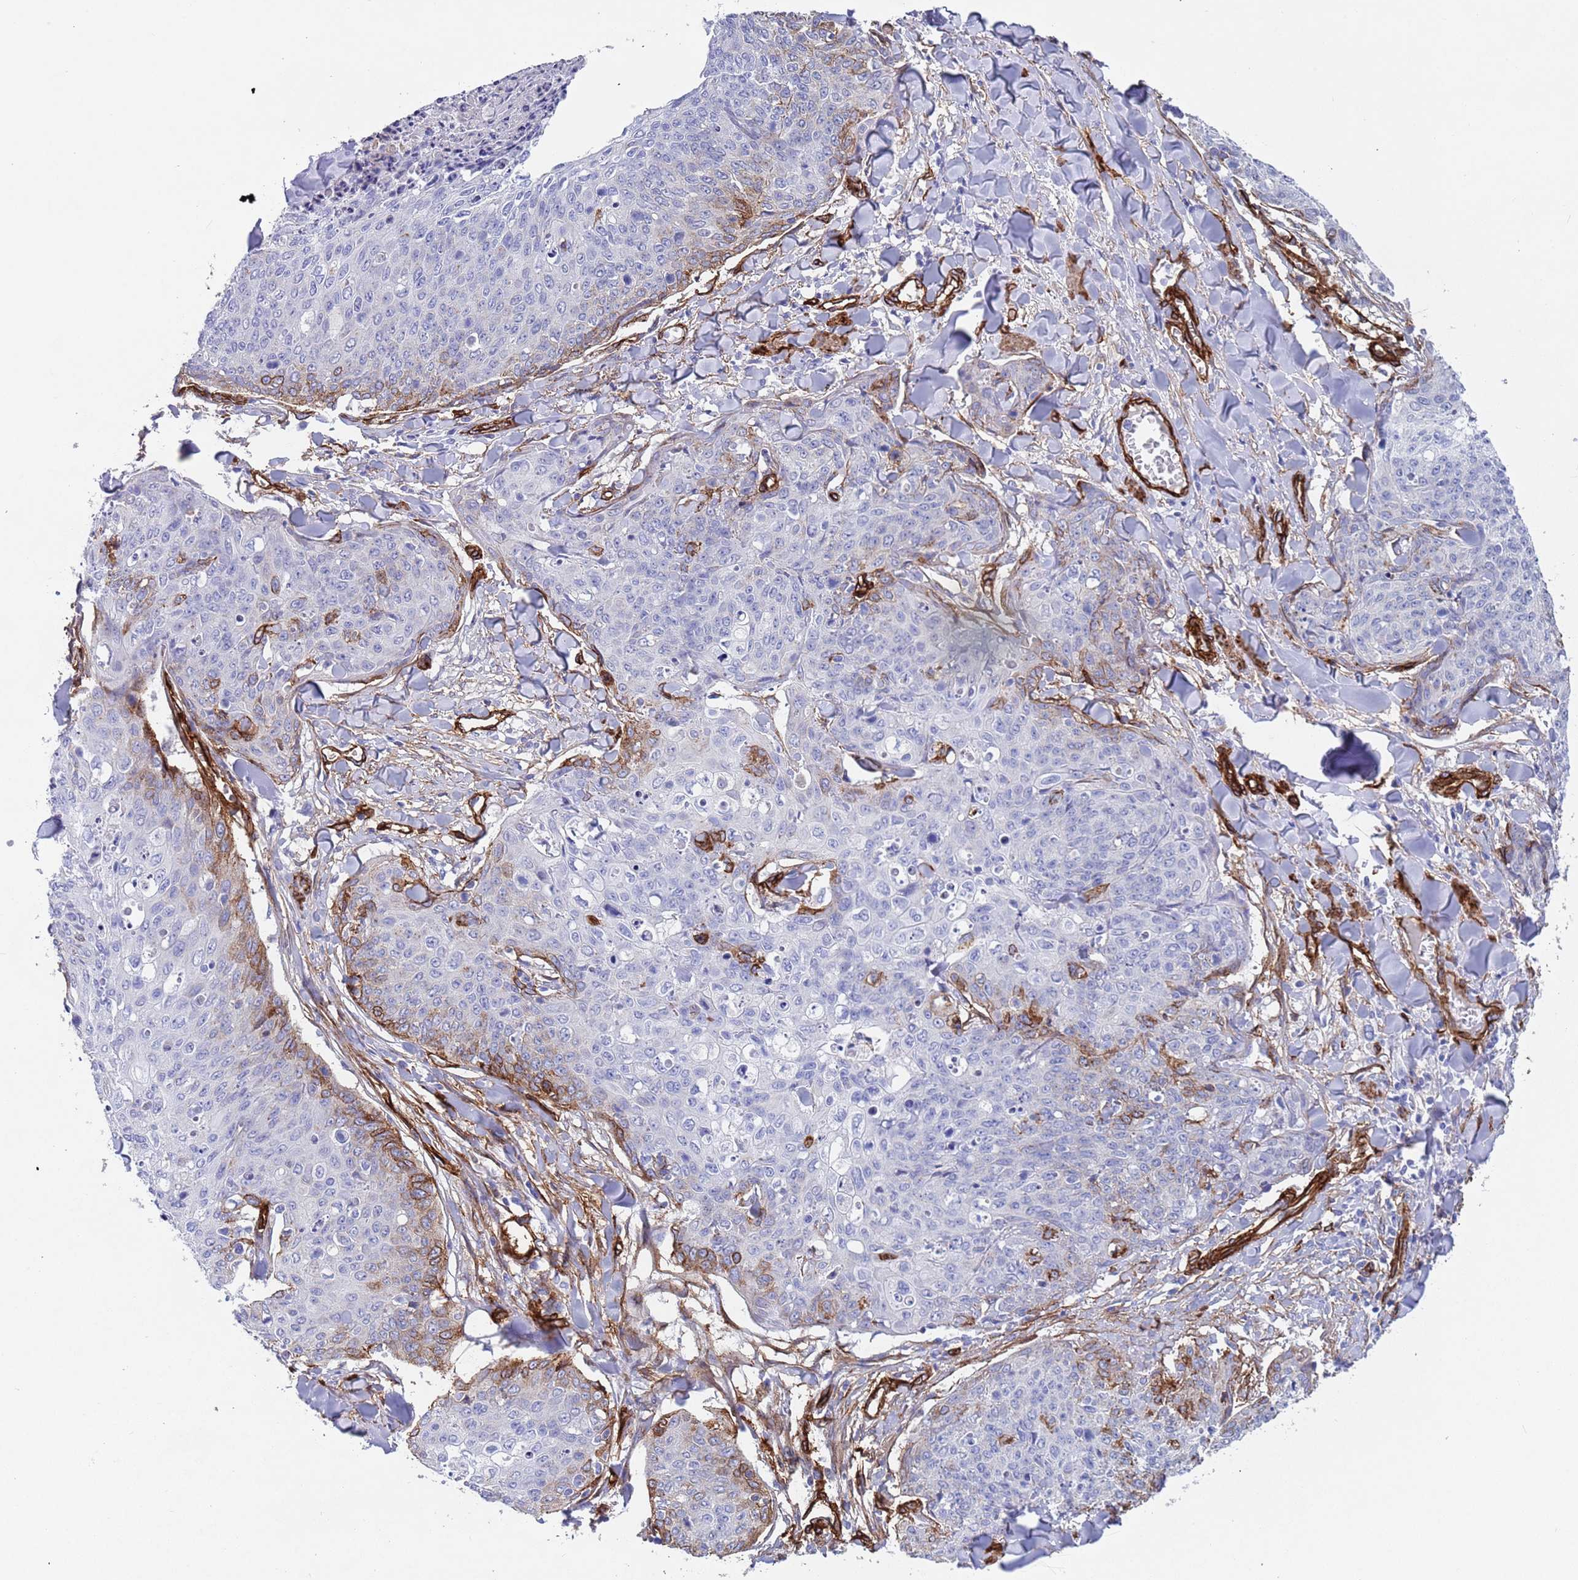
{"staining": {"intensity": "negative", "quantity": "none", "location": "none"}, "tissue": "skin cancer", "cell_type": "Tumor cells", "image_type": "cancer", "snomed": [{"axis": "morphology", "description": "Squamous cell carcinoma, NOS"}, {"axis": "topography", "description": "Skin"}, {"axis": "topography", "description": "Vulva"}], "caption": "An immunohistochemistry (IHC) micrograph of skin cancer (squamous cell carcinoma) is shown. There is no staining in tumor cells of skin cancer (squamous cell carcinoma). (DAB (3,3'-diaminobenzidine) immunohistochemistry (IHC), high magnification).", "gene": "CAV2", "patient": {"sex": "female", "age": 85}}